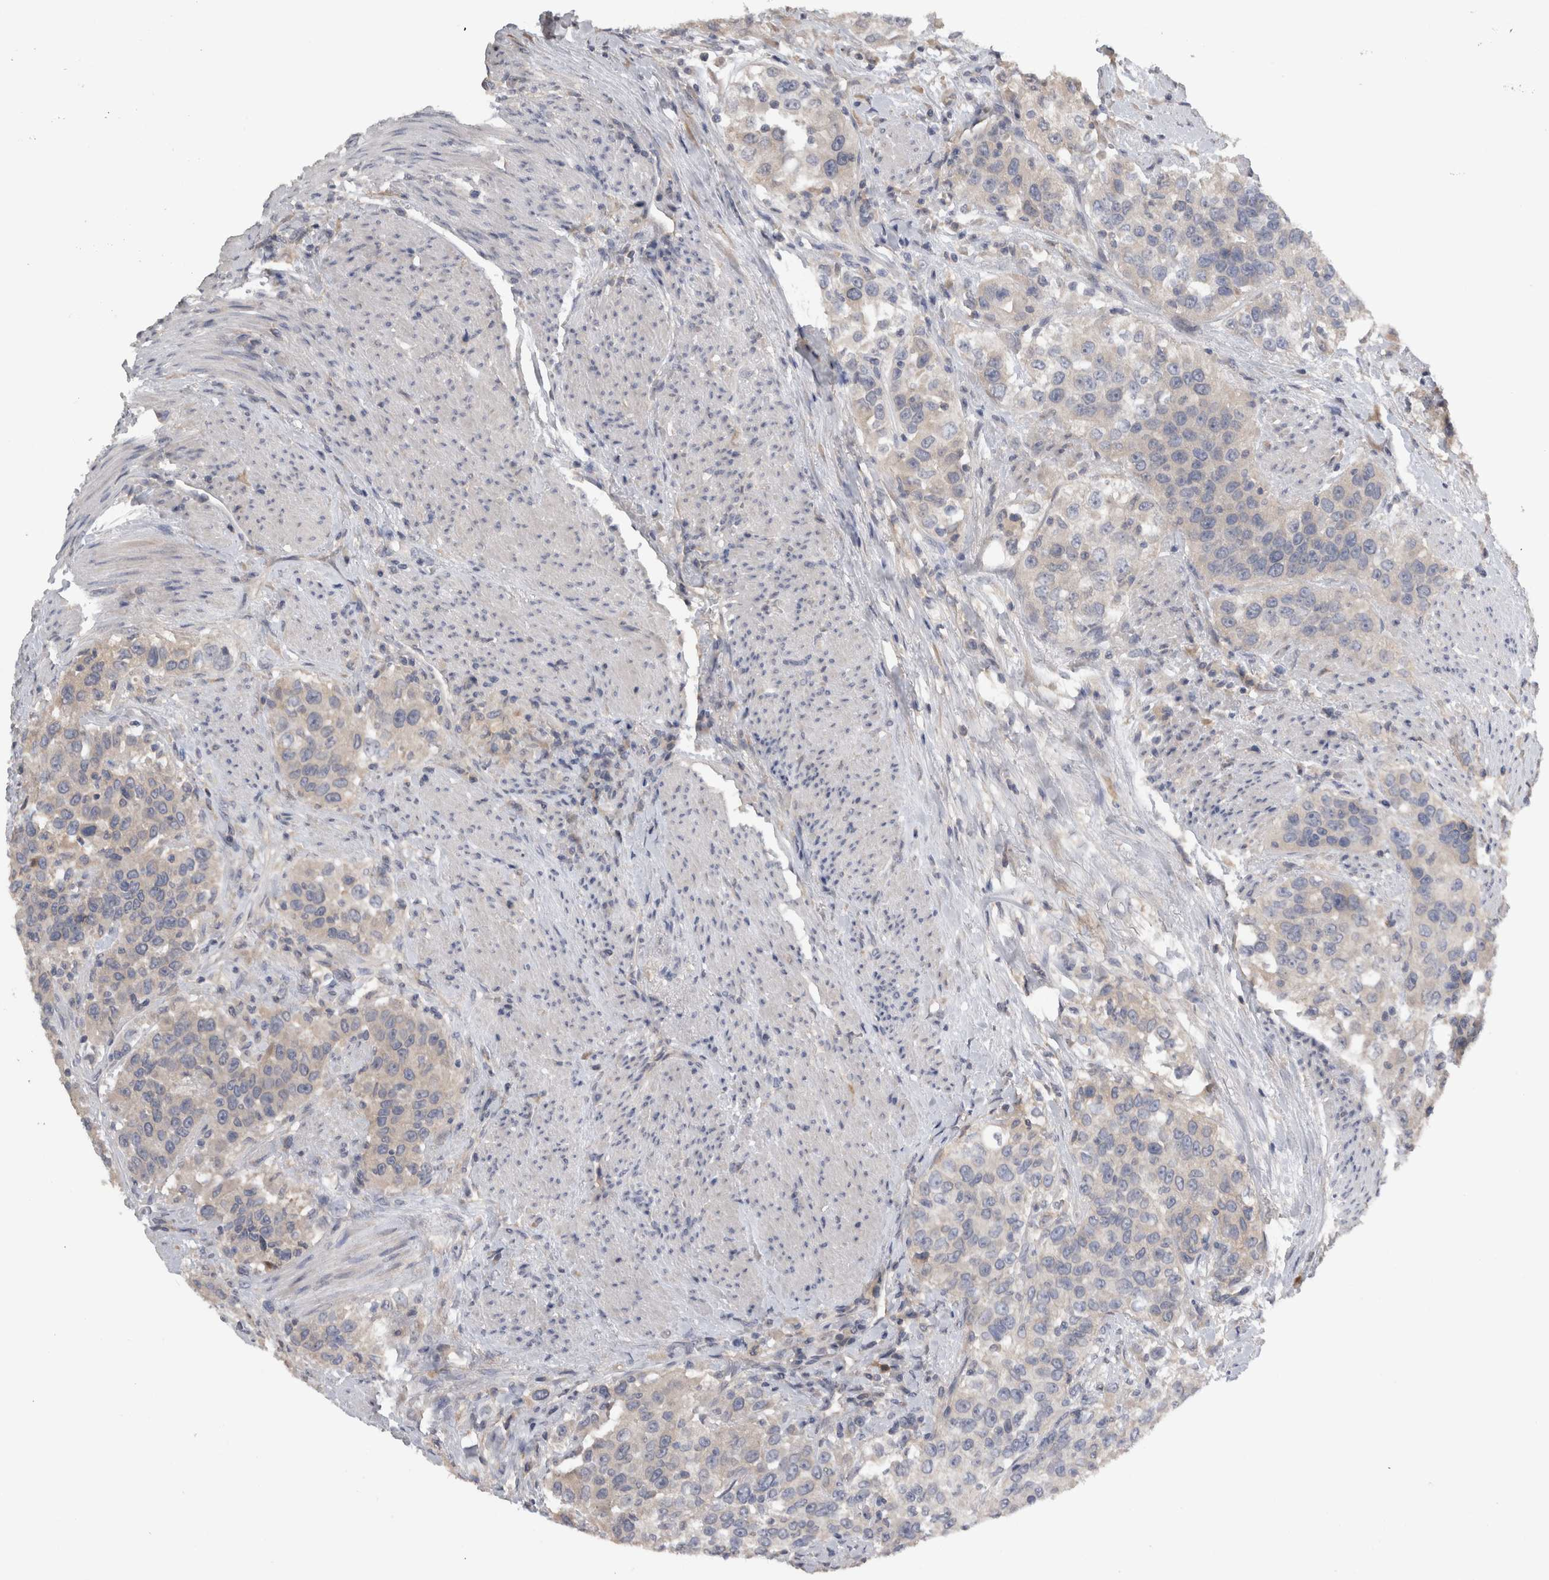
{"staining": {"intensity": "negative", "quantity": "none", "location": "none"}, "tissue": "urothelial cancer", "cell_type": "Tumor cells", "image_type": "cancer", "snomed": [{"axis": "morphology", "description": "Urothelial carcinoma, High grade"}, {"axis": "topography", "description": "Urinary bladder"}], "caption": "IHC micrograph of human high-grade urothelial carcinoma stained for a protein (brown), which reveals no staining in tumor cells.", "gene": "SLC22A11", "patient": {"sex": "female", "age": 80}}